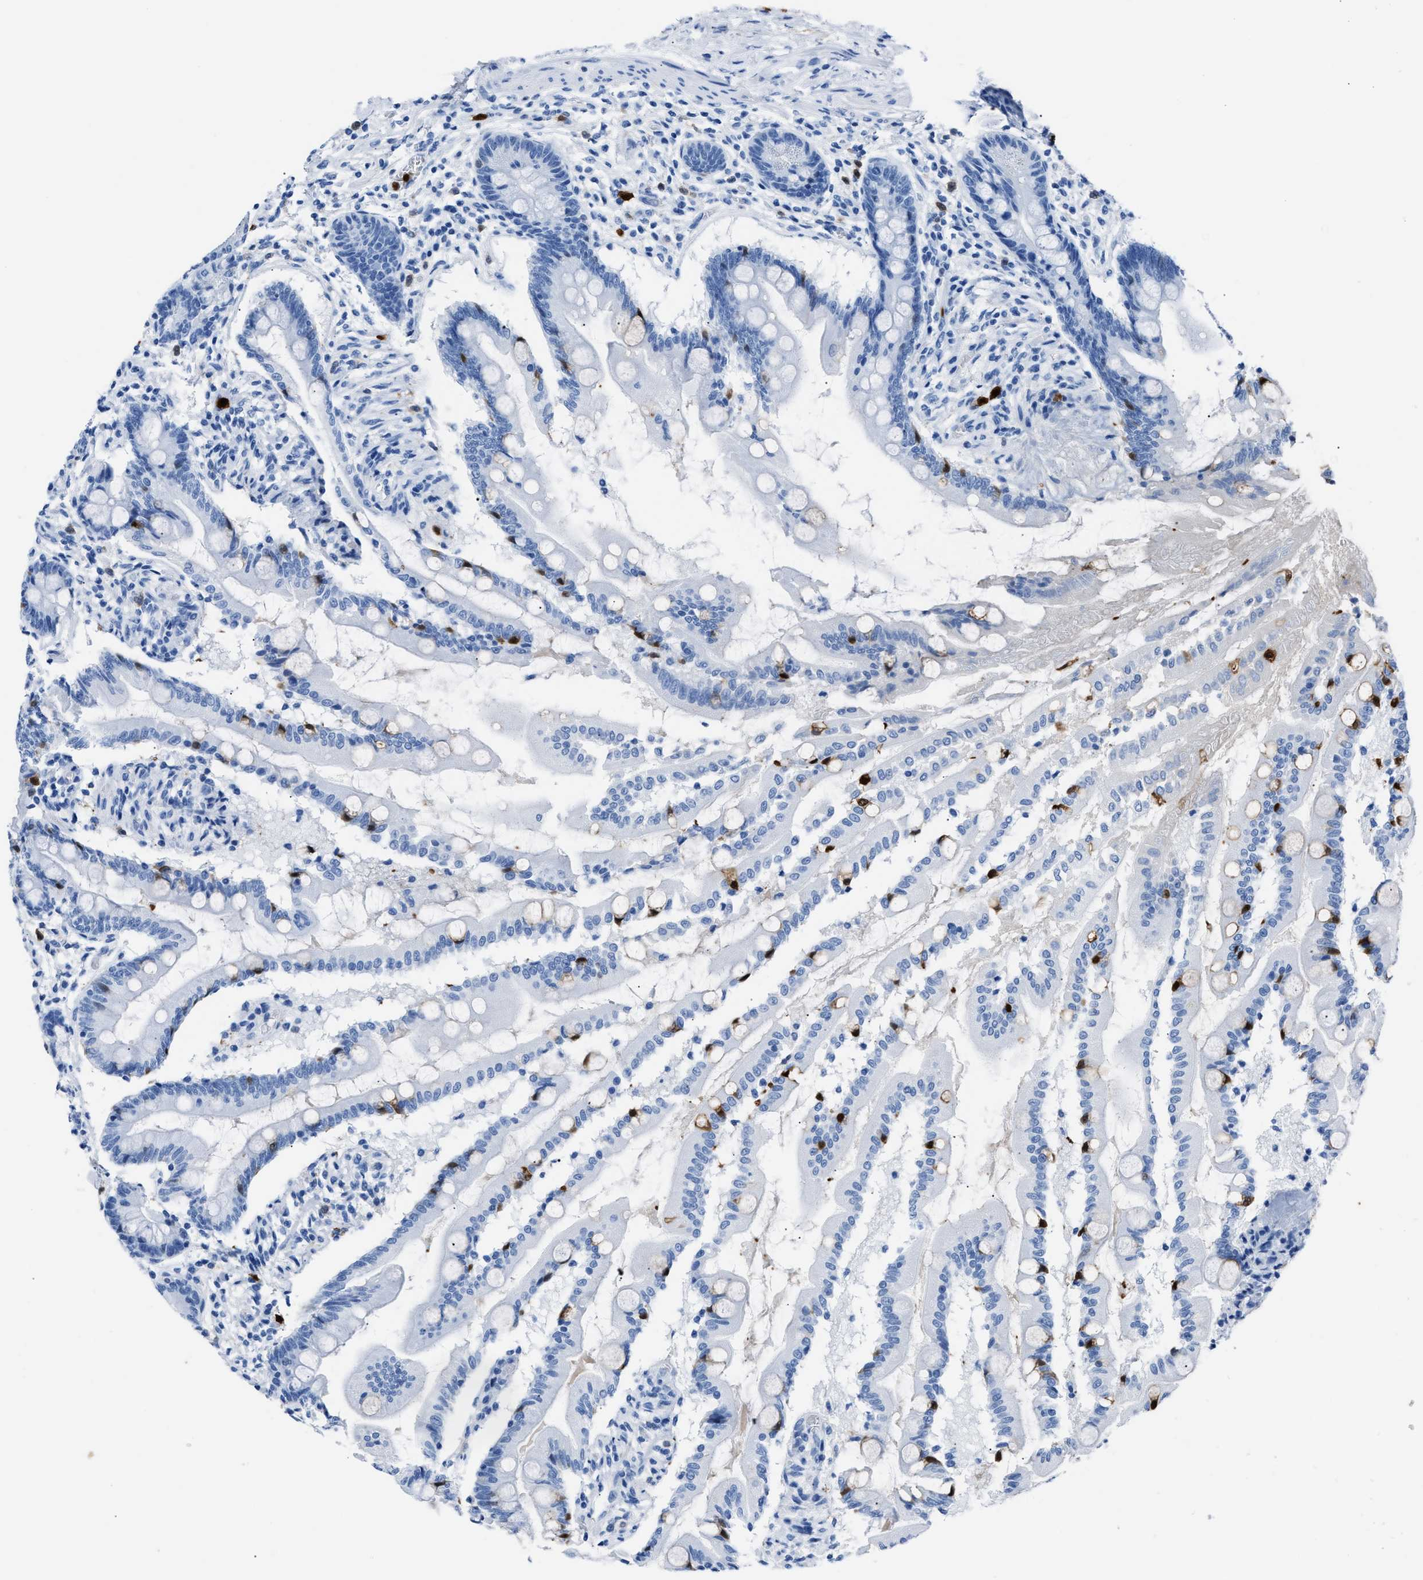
{"staining": {"intensity": "strong", "quantity": "<25%", "location": "cytoplasmic/membranous"}, "tissue": "small intestine", "cell_type": "Glandular cells", "image_type": "normal", "snomed": [{"axis": "morphology", "description": "Normal tissue, NOS"}, {"axis": "topography", "description": "Small intestine"}], "caption": "Immunohistochemistry (IHC) of unremarkable human small intestine exhibits medium levels of strong cytoplasmic/membranous positivity in approximately <25% of glandular cells.", "gene": "S100P", "patient": {"sex": "female", "age": 56}}